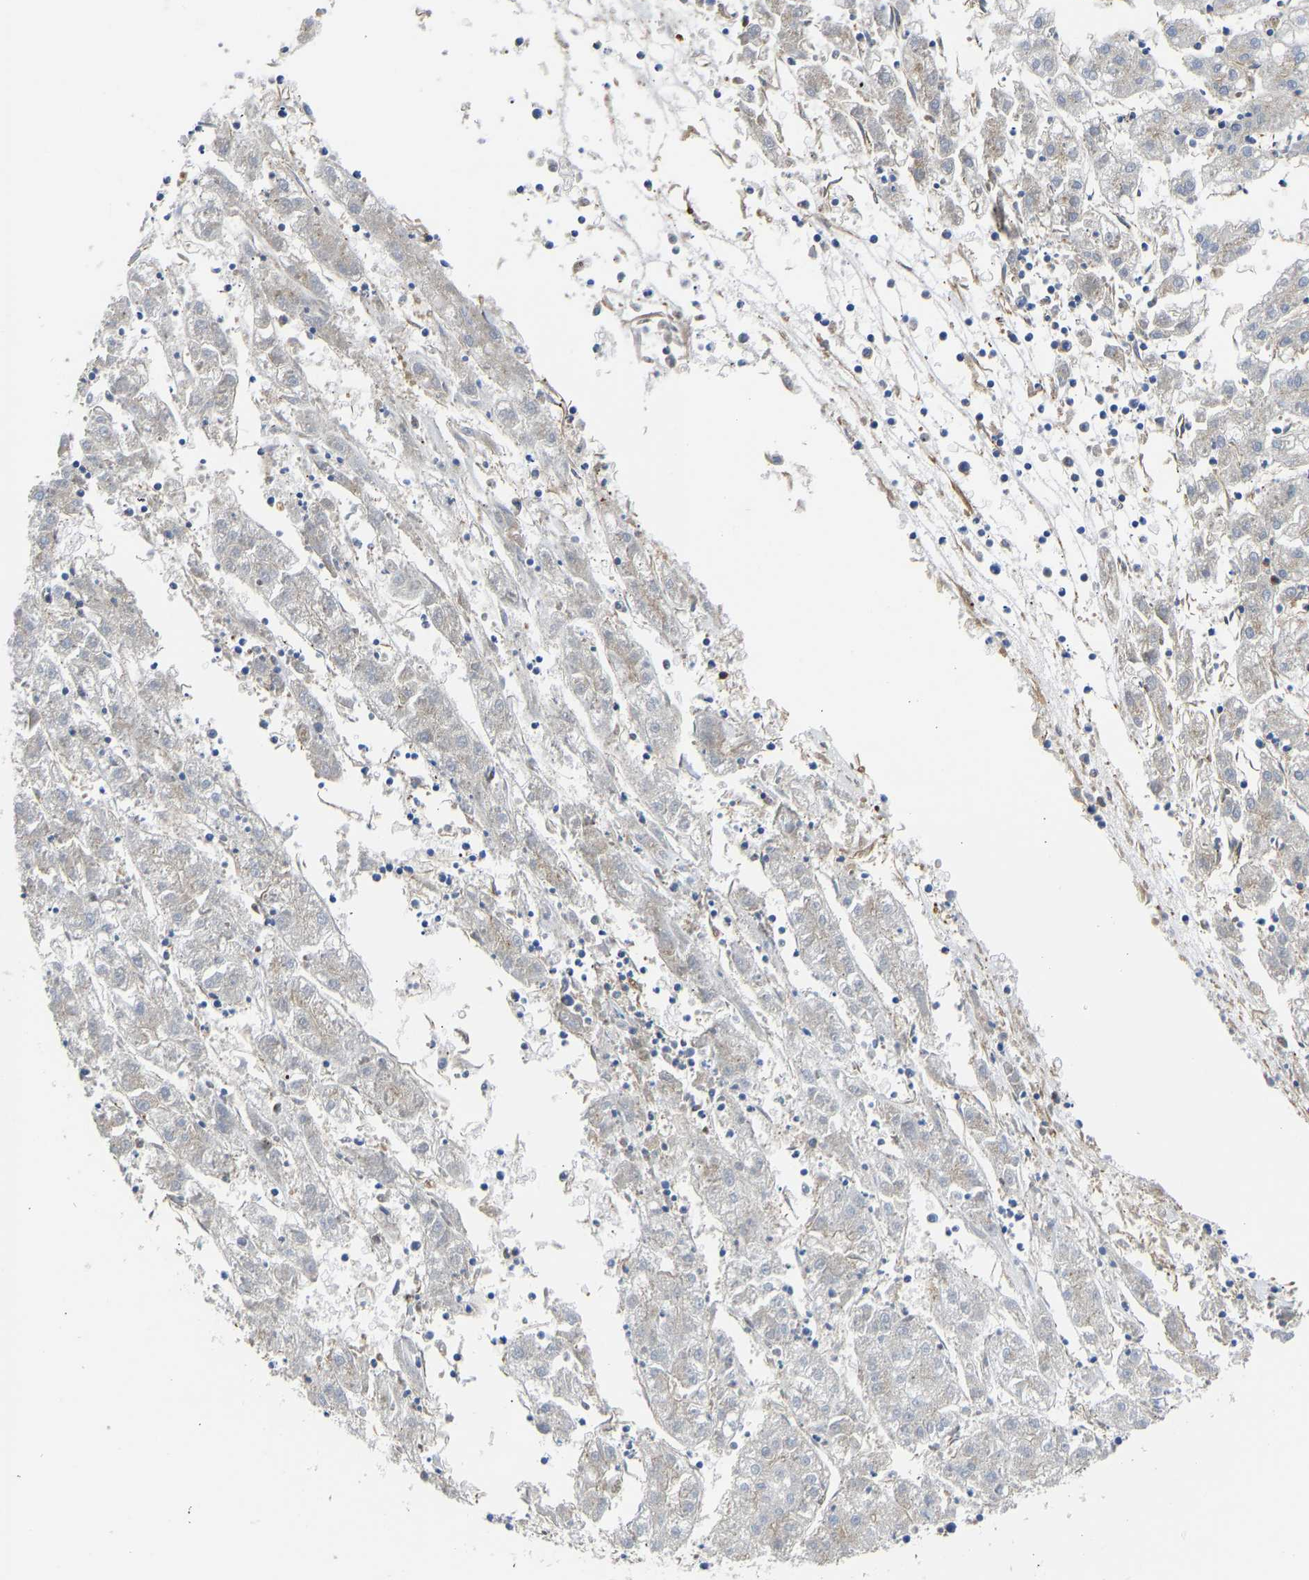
{"staining": {"intensity": "negative", "quantity": "none", "location": "none"}, "tissue": "liver cancer", "cell_type": "Tumor cells", "image_type": "cancer", "snomed": [{"axis": "morphology", "description": "Carcinoma, Hepatocellular, NOS"}, {"axis": "topography", "description": "Liver"}], "caption": "The IHC histopathology image has no significant staining in tumor cells of liver cancer (hepatocellular carcinoma) tissue. The staining was performed using DAB (3,3'-diaminobenzidine) to visualize the protein expression in brown, while the nuclei were stained in blue with hematoxylin (Magnification: 20x).", "gene": "MYO1C", "patient": {"sex": "male", "age": 72}}